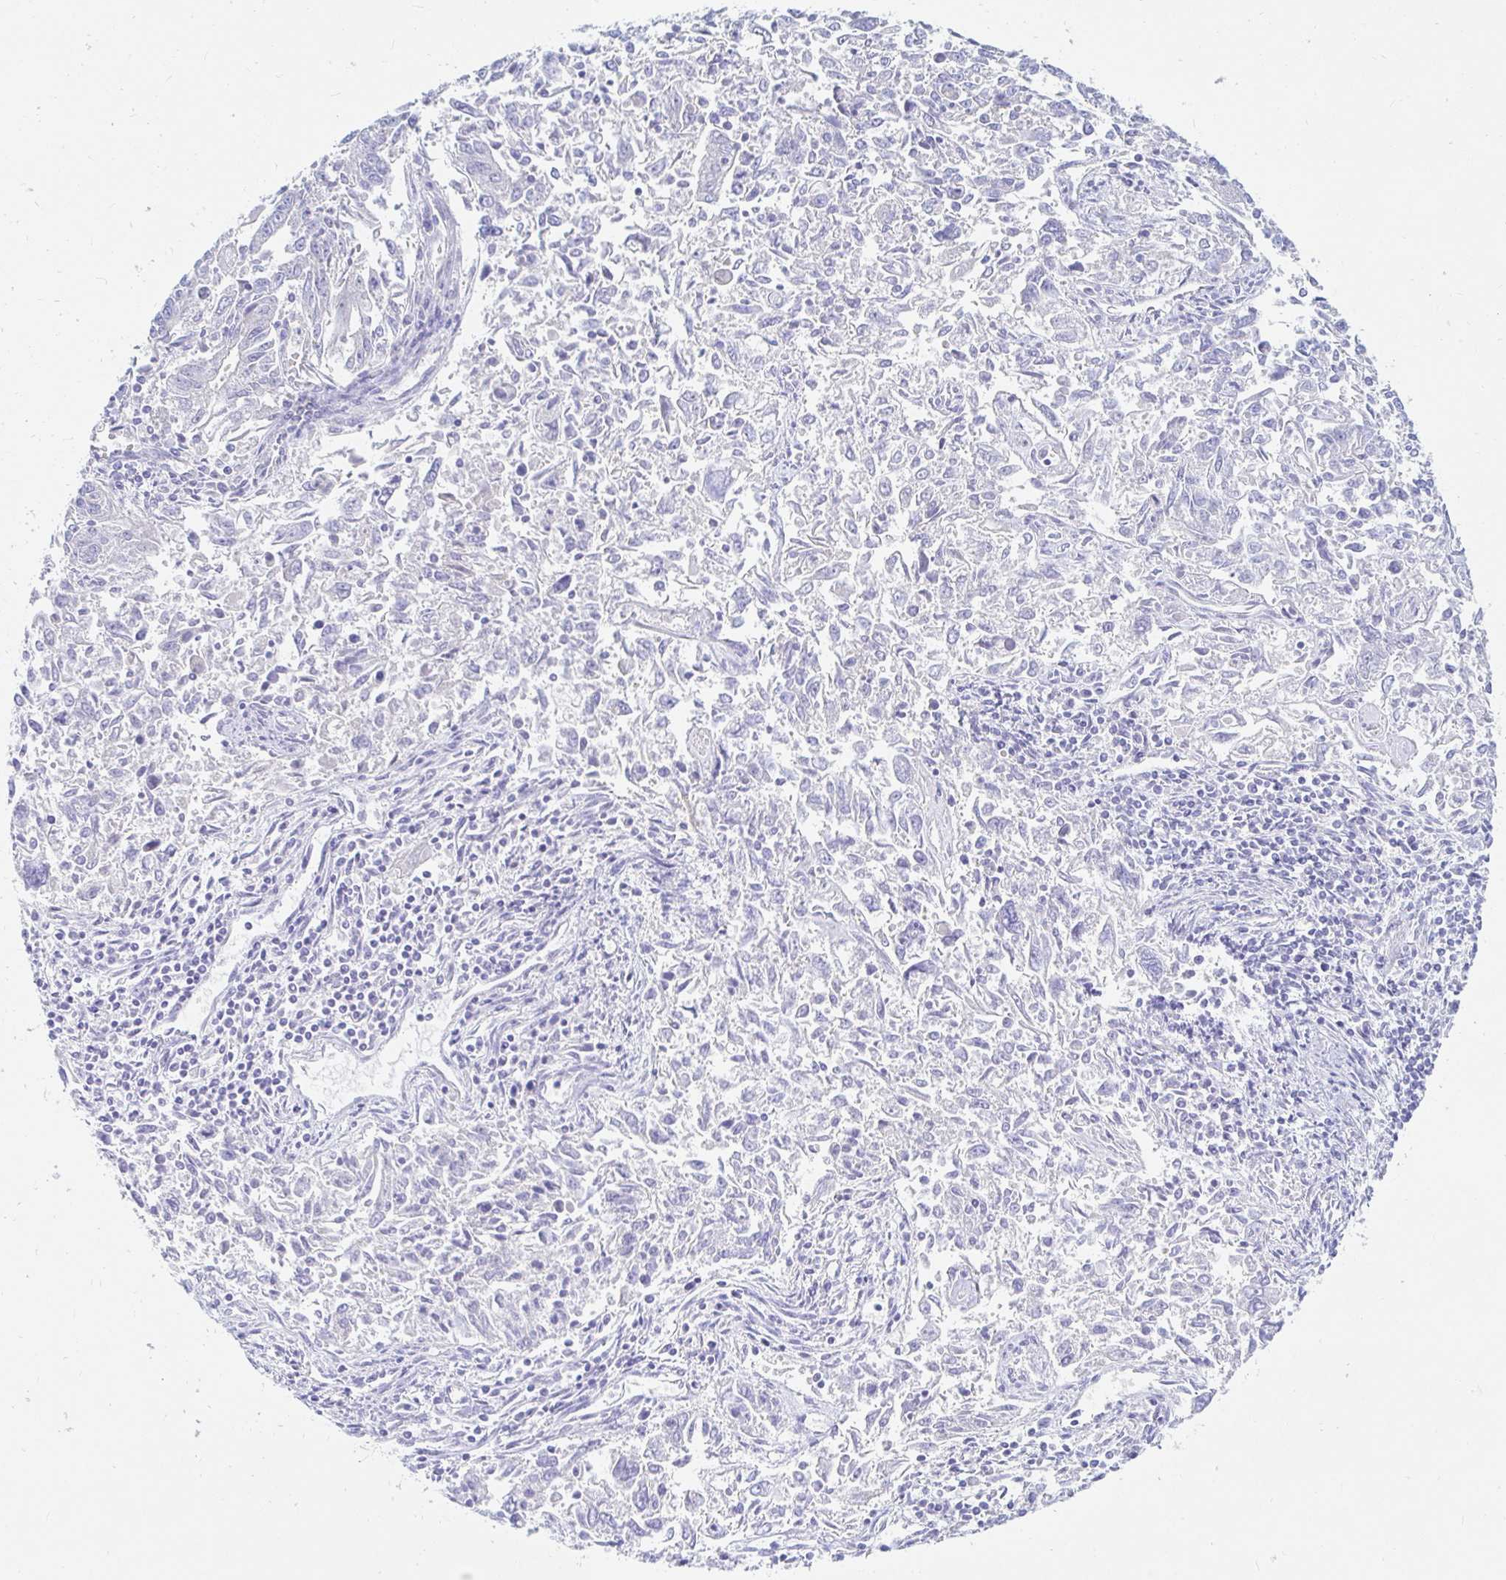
{"staining": {"intensity": "negative", "quantity": "none", "location": "none"}, "tissue": "endometrial cancer", "cell_type": "Tumor cells", "image_type": "cancer", "snomed": [{"axis": "morphology", "description": "Adenocarcinoma, NOS"}, {"axis": "topography", "description": "Endometrium"}], "caption": "This is an immunohistochemistry (IHC) histopathology image of human endometrial cancer. There is no expression in tumor cells.", "gene": "NR2E1", "patient": {"sex": "female", "age": 42}}